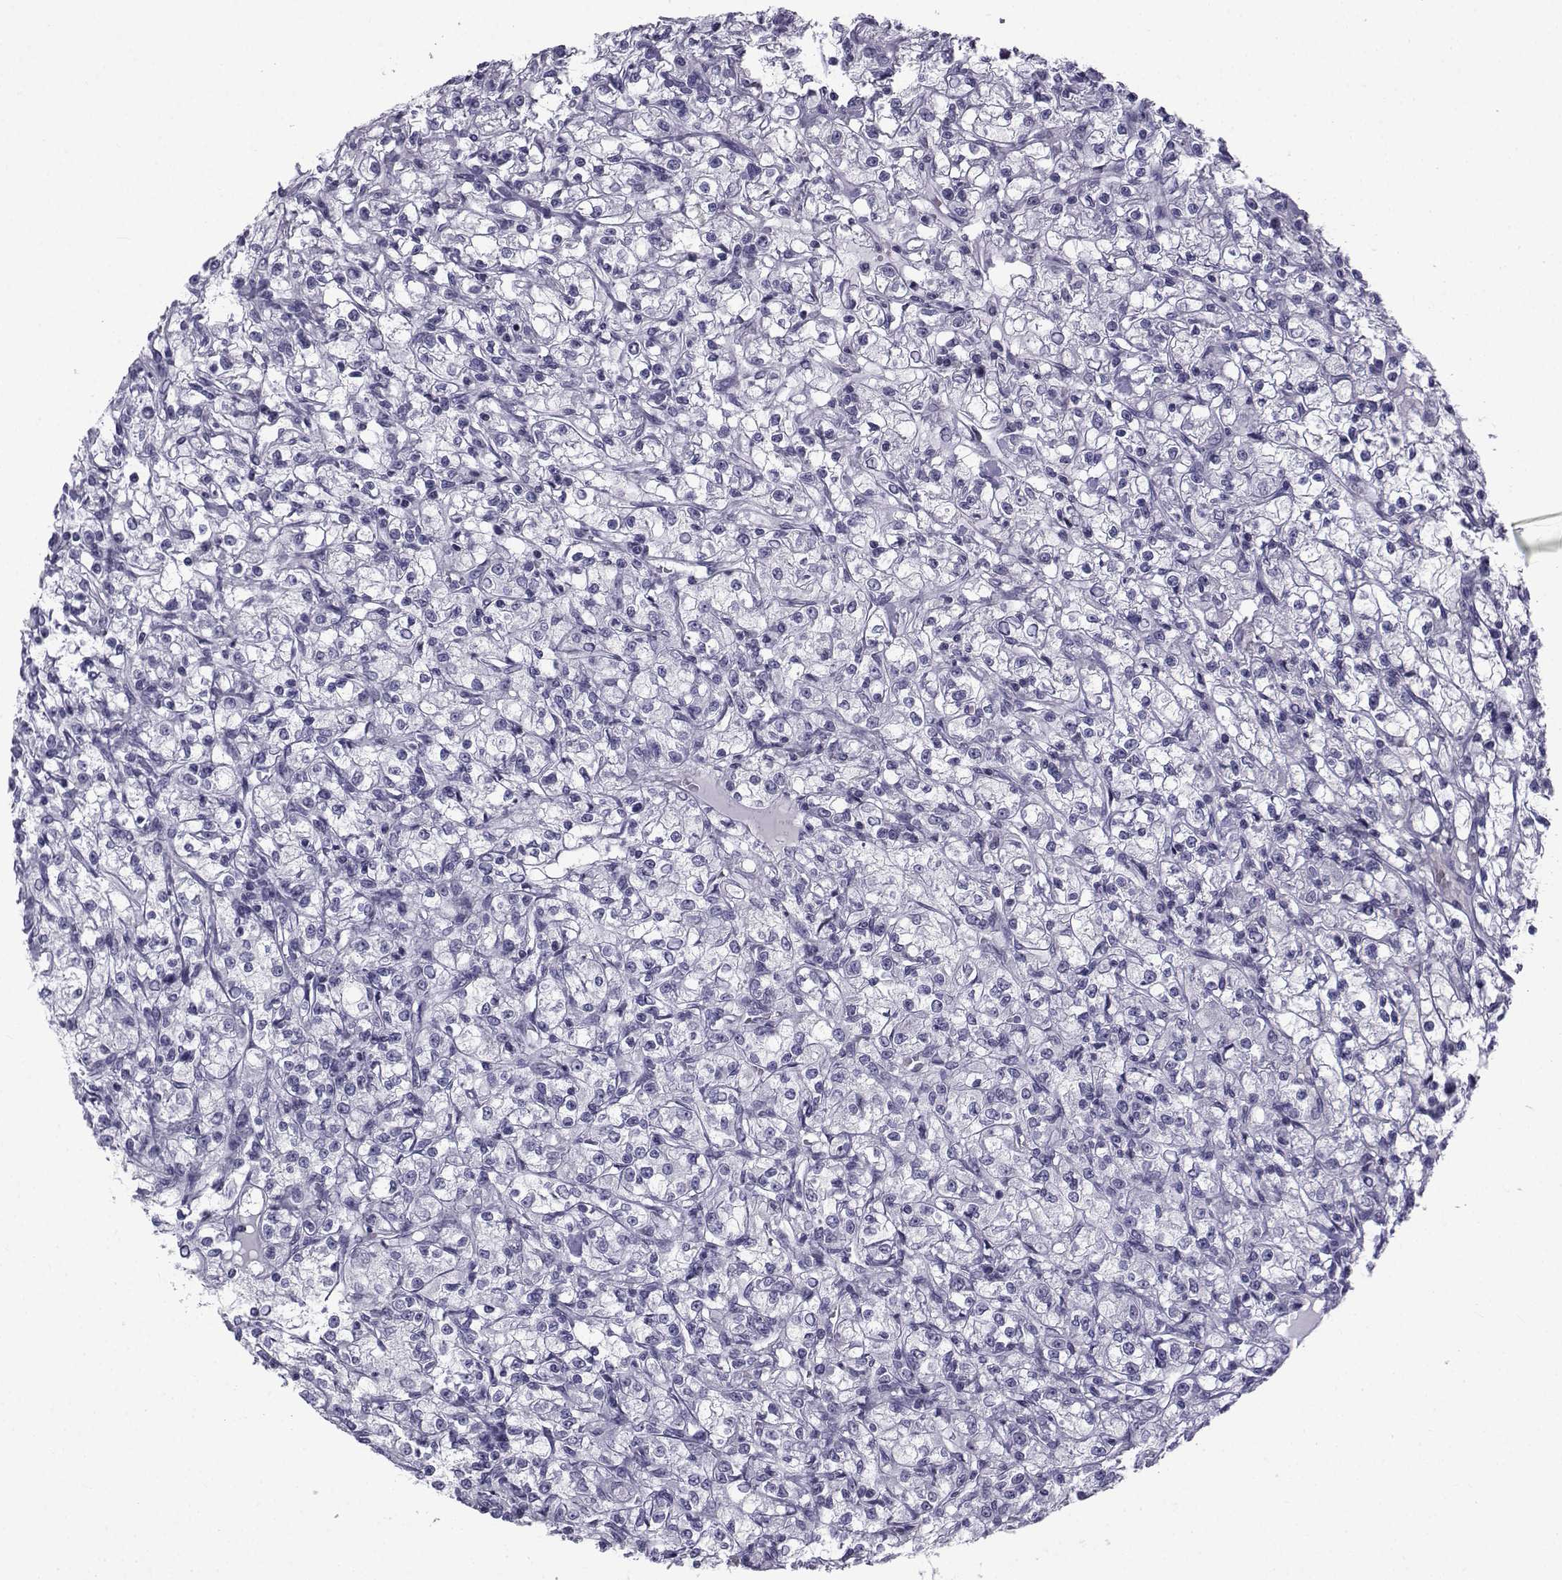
{"staining": {"intensity": "negative", "quantity": "none", "location": "none"}, "tissue": "renal cancer", "cell_type": "Tumor cells", "image_type": "cancer", "snomed": [{"axis": "morphology", "description": "Adenocarcinoma, NOS"}, {"axis": "topography", "description": "Kidney"}], "caption": "The micrograph displays no staining of tumor cells in renal adenocarcinoma.", "gene": "SPANXD", "patient": {"sex": "female", "age": 59}}